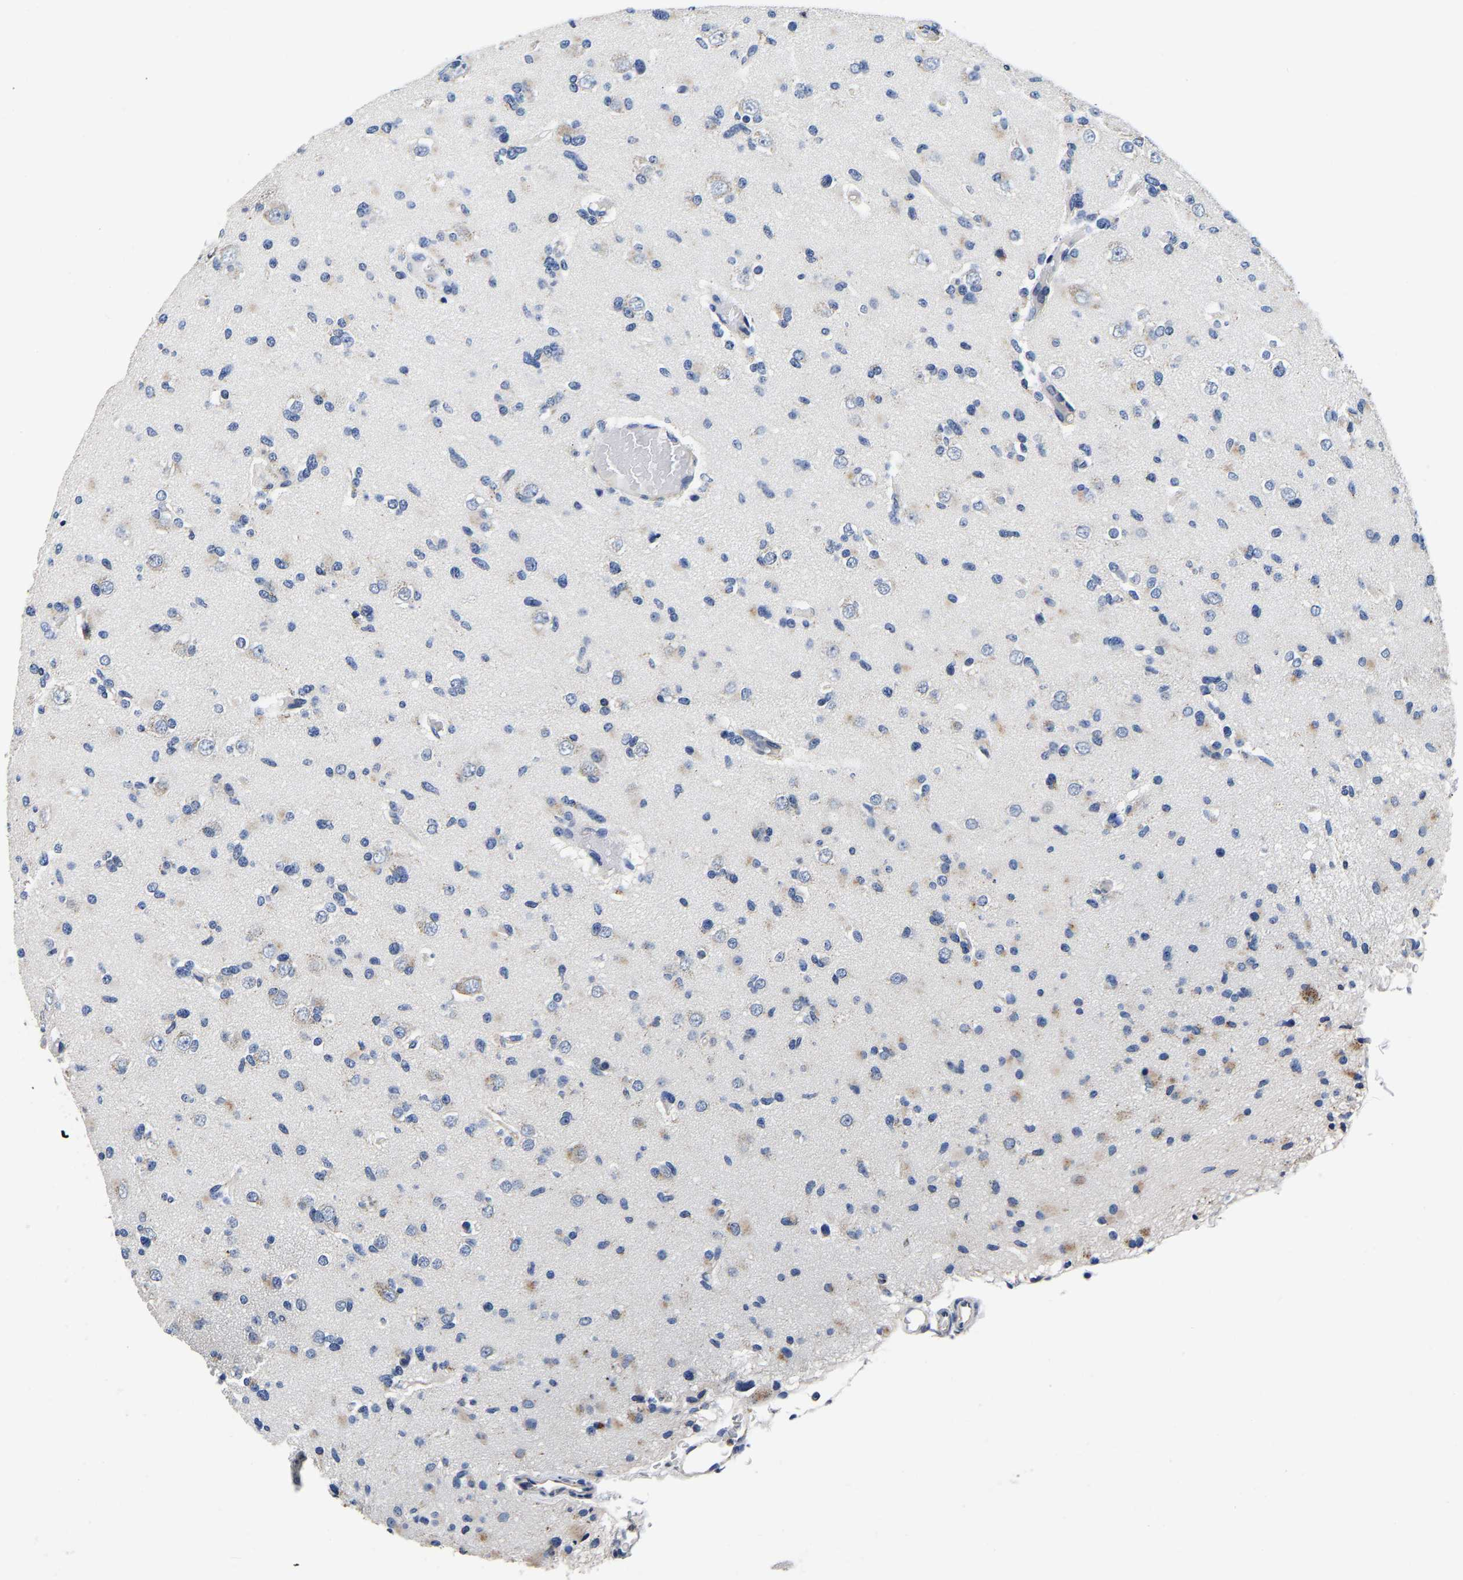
{"staining": {"intensity": "weak", "quantity": "<25%", "location": "cytoplasmic/membranous"}, "tissue": "glioma", "cell_type": "Tumor cells", "image_type": "cancer", "snomed": [{"axis": "morphology", "description": "Glioma, malignant, Low grade"}, {"axis": "topography", "description": "Brain"}], "caption": "IHC image of human low-grade glioma (malignant) stained for a protein (brown), which exhibits no expression in tumor cells.", "gene": "GRN", "patient": {"sex": "female", "age": 22}}